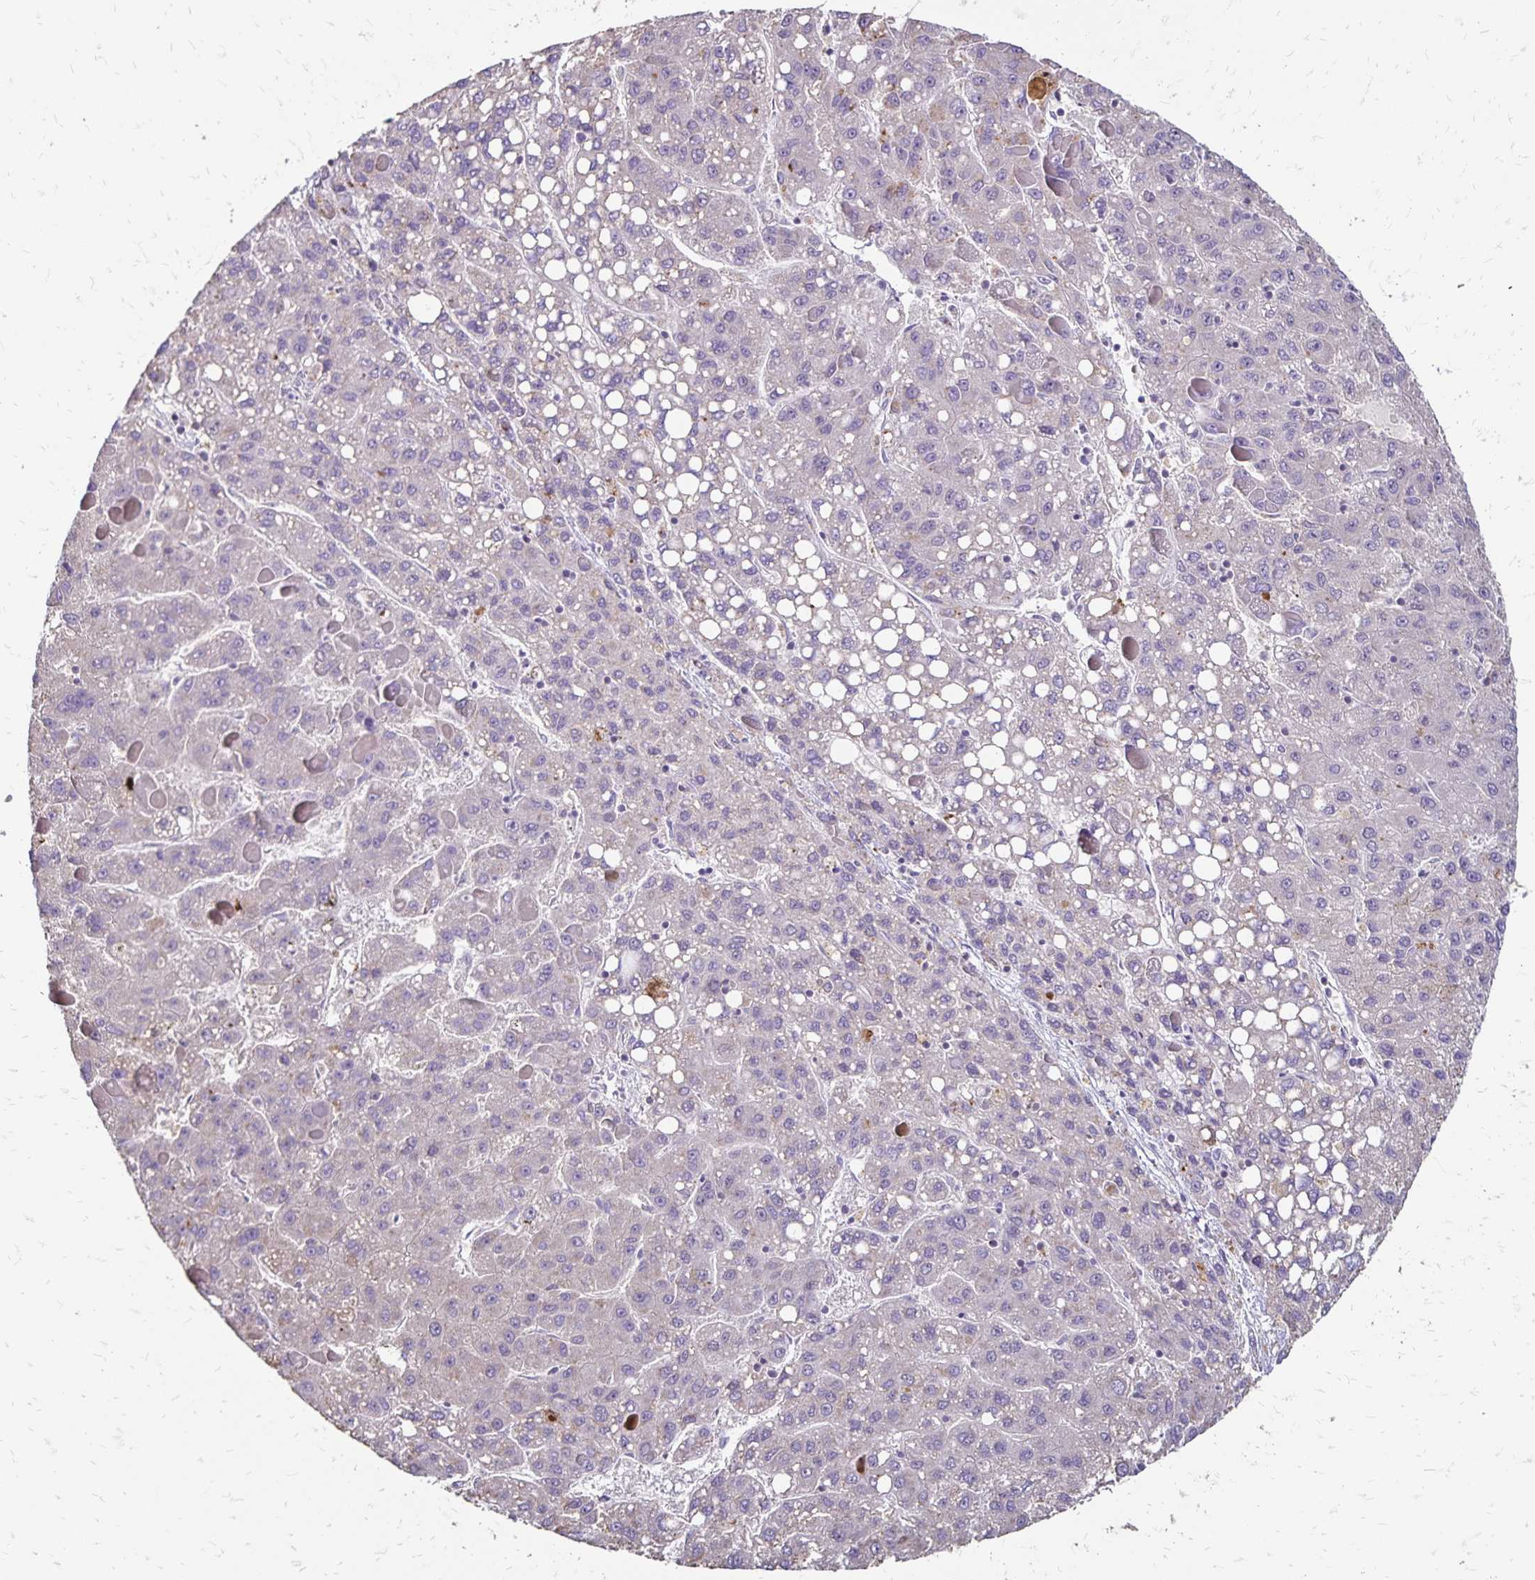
{"staining": {"intensity": "negative", "quantity": "none", "location": "none"}, "tissue": "liver cancer", "cell_type": "Tumor cells", "image_type": "cancer", "snomed": [{"axis": "morphology", "description": "Carcinoma, Hepatocellular, NOS"}, {"axis": "topography", "description": "Liver"}], "caption": "An immunohistochemistry (IHC) micrograph of liver cancer is shown. There is no staining in tumor cells of liver cancer.", "gene": "EMC10", "patient": {"sex": "female", "age": 82}}